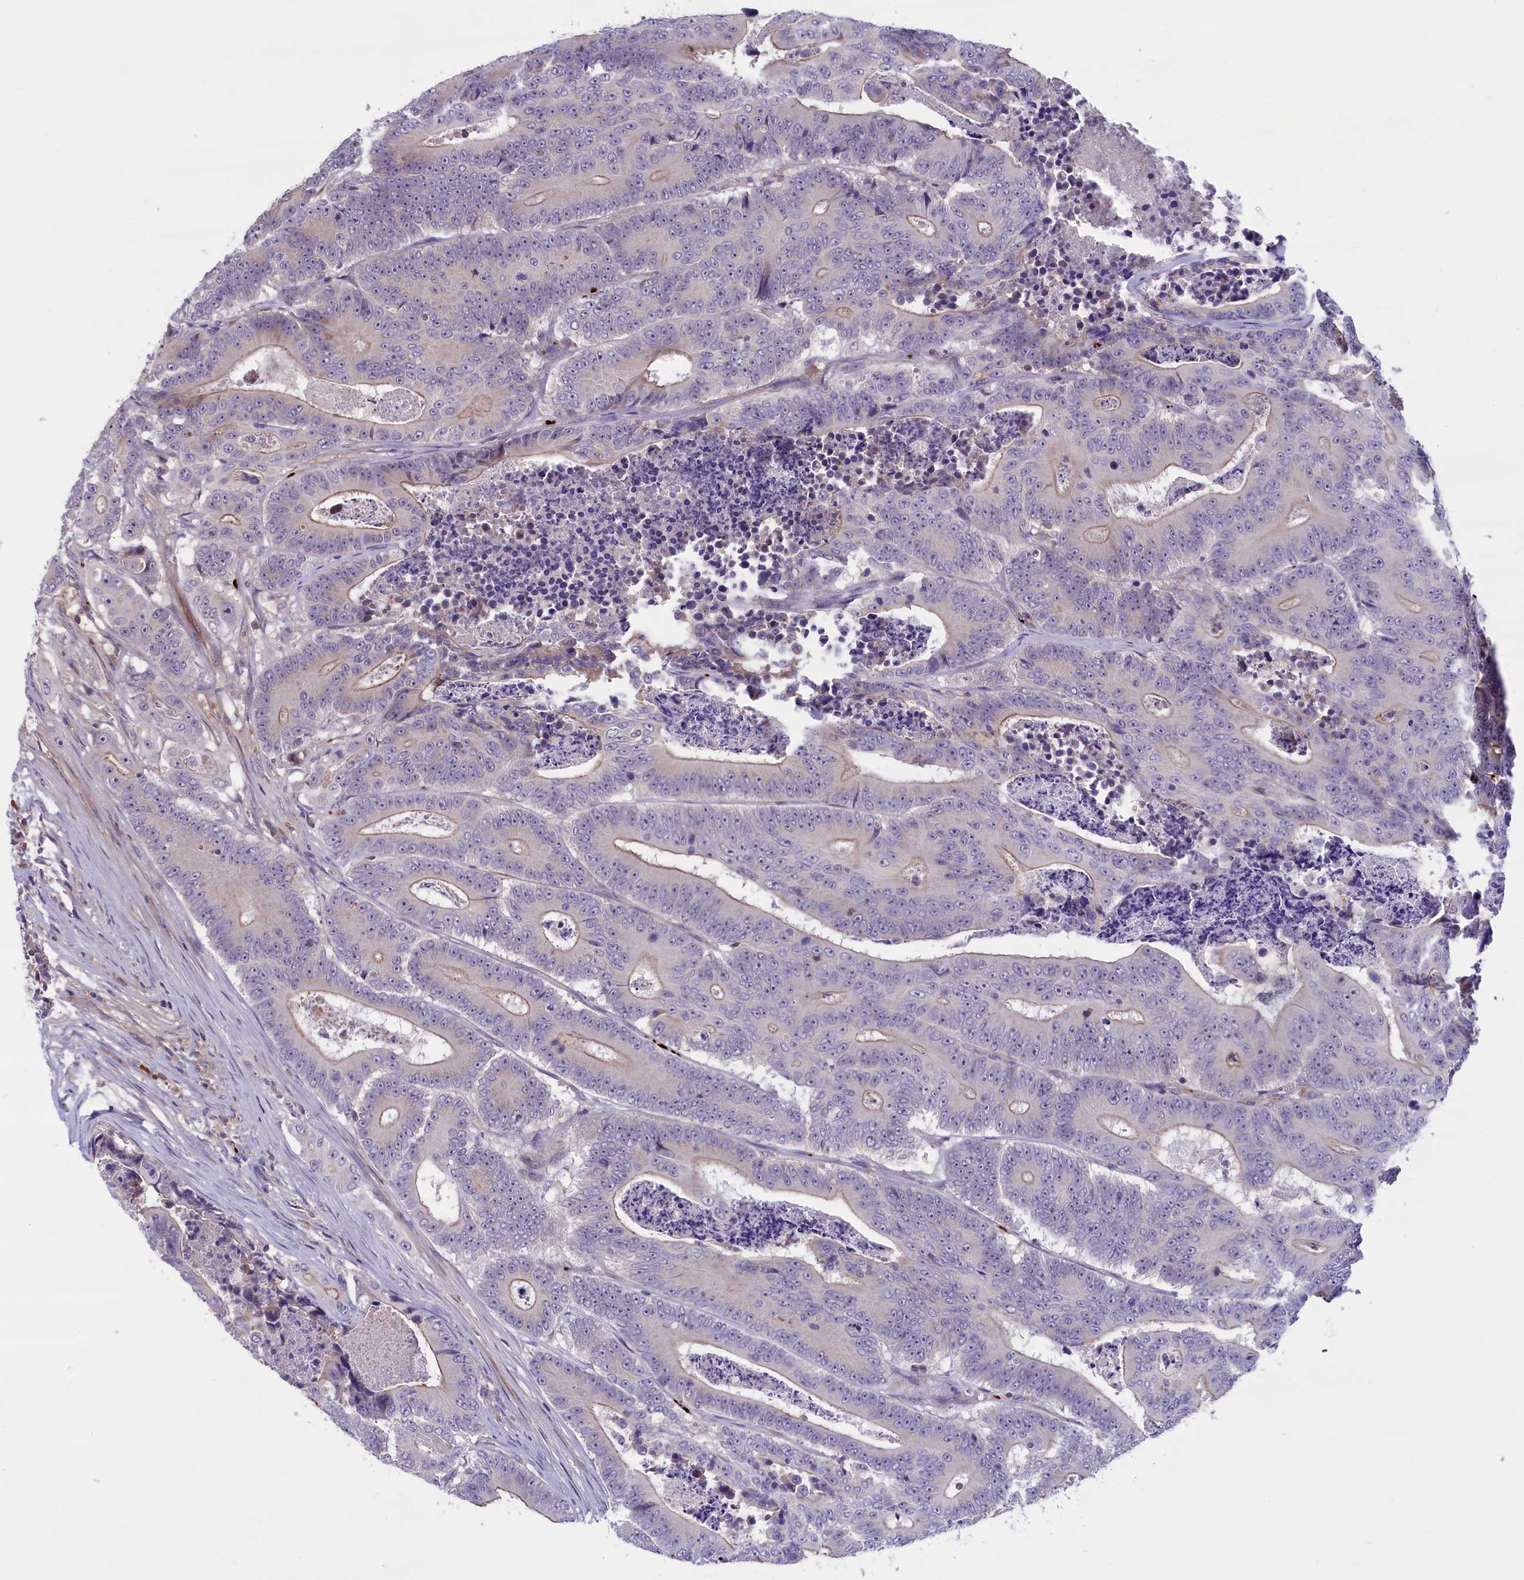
{"staining": {"intensity": "weak", "quantity": "<25%", "location": "cytoplasmic/membranous"}, "tissue": "colorectal cancer", "cell_type": "Tumor cells", "image_type": "cancer", "snomed": [{"axis": "morphology", "description": "Adenocarcinoma, NOS"}, {"axis": "topography", "description": "Colon"}], "caption": "Photomicrograph shows no significant protein positivity in tumor cells of colorectal cancer (adenocarcinoma). (DAB (3,3'-diaminobenzidine) immunohistochemistry, high magnification).", "gene": "HEATR3", "patient": {"sex": "male", "age": 83}}